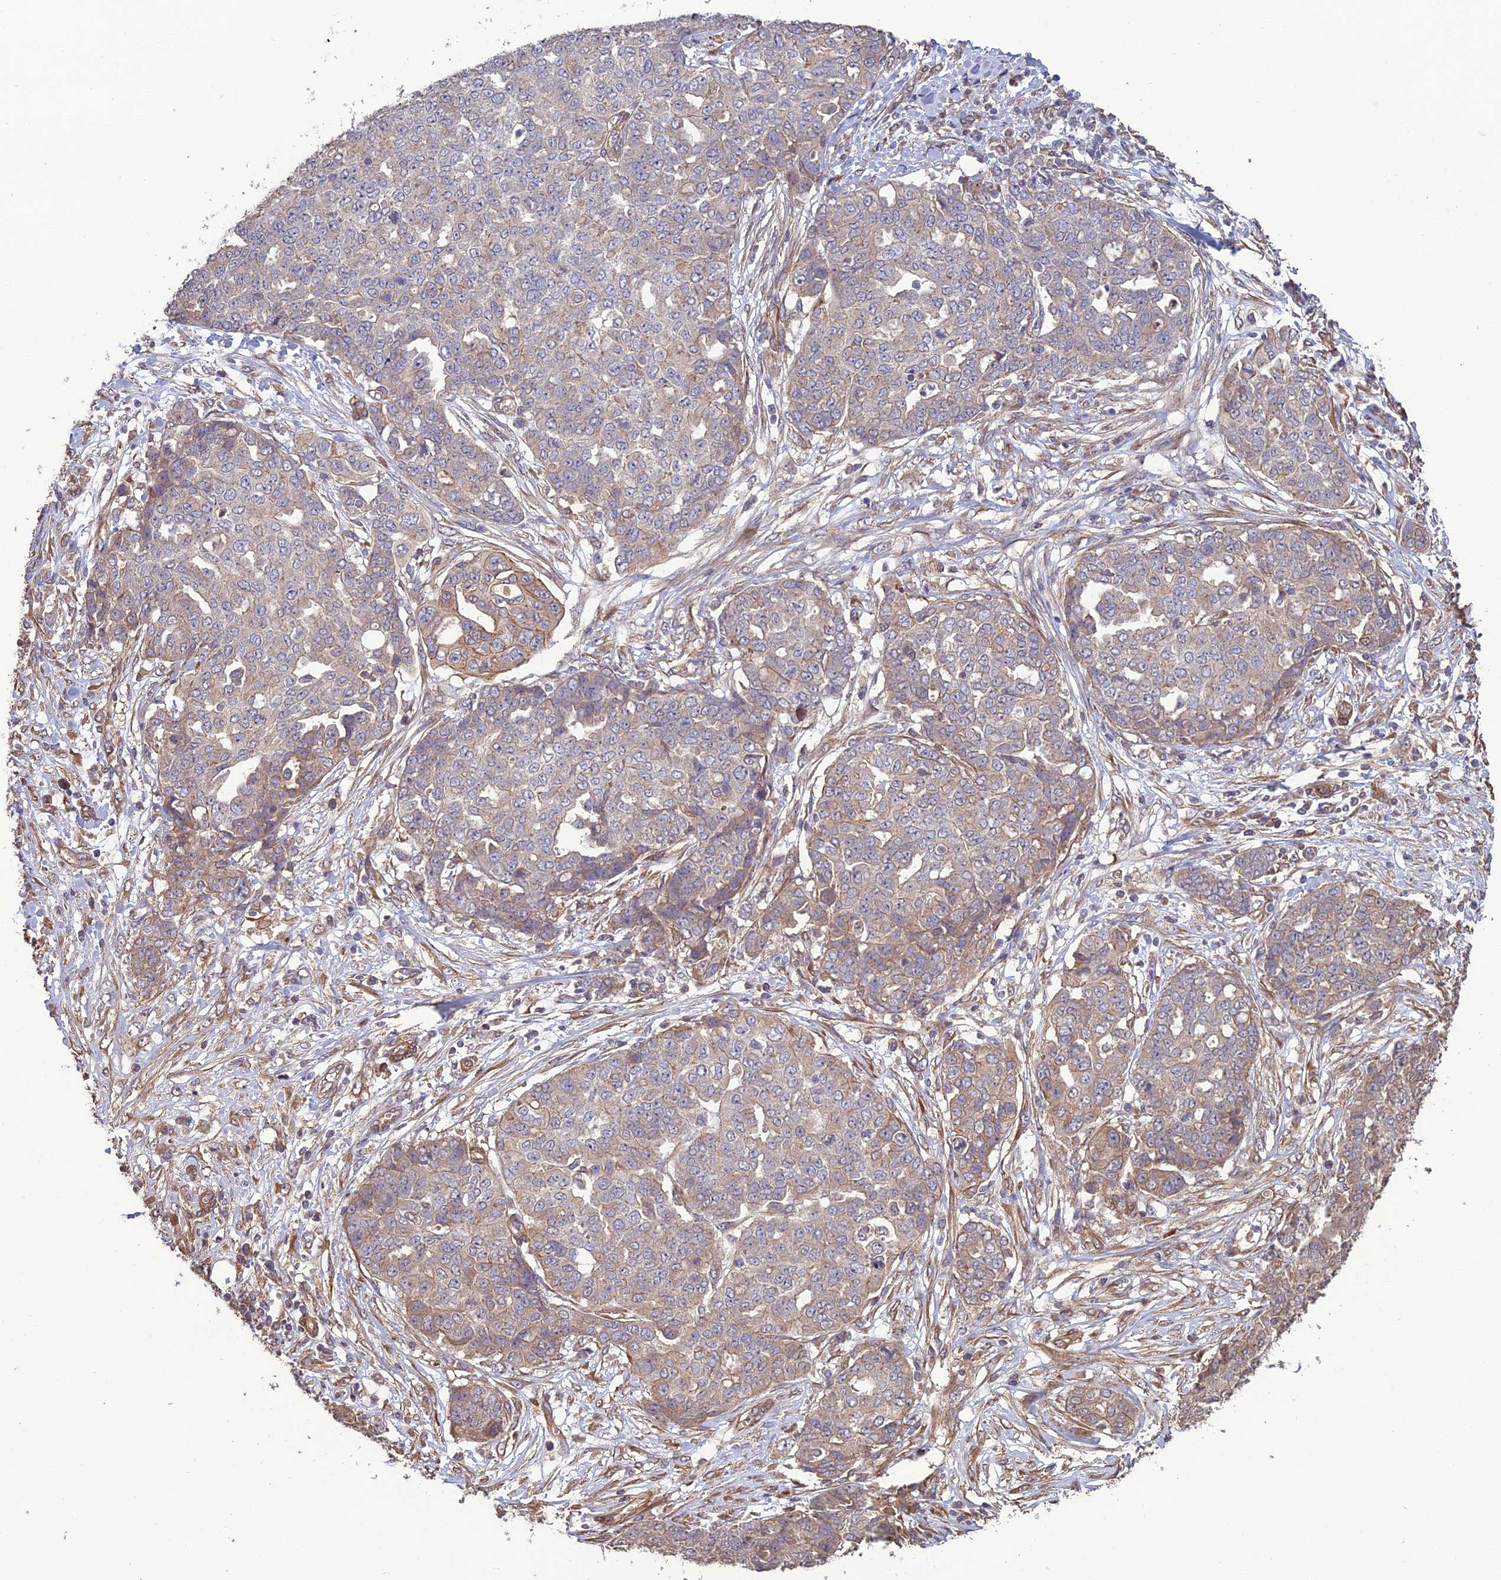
{"staining": {"intensity": "weak", "quantity": "<25%", "location": "cytoplasmic/membranous"}, "tissue": "ovarian cancer", "cell_type": "Tumor cells", "image_type": "cancer", "snomed": [{"axis": "morphology", "description": "Cystadenocarcinoma, serous, NOS"}, {"axis": "topography", "description": "Soft tissue"}, {"axis": "topography", "description": "Ovary"}], "caption": "Immunohistochemical staining of human ovarian cancer shows no significant expression in tumor cells.", "gene": "ATP6V0A2", "patient": {"sex": "female", "age": 57}}